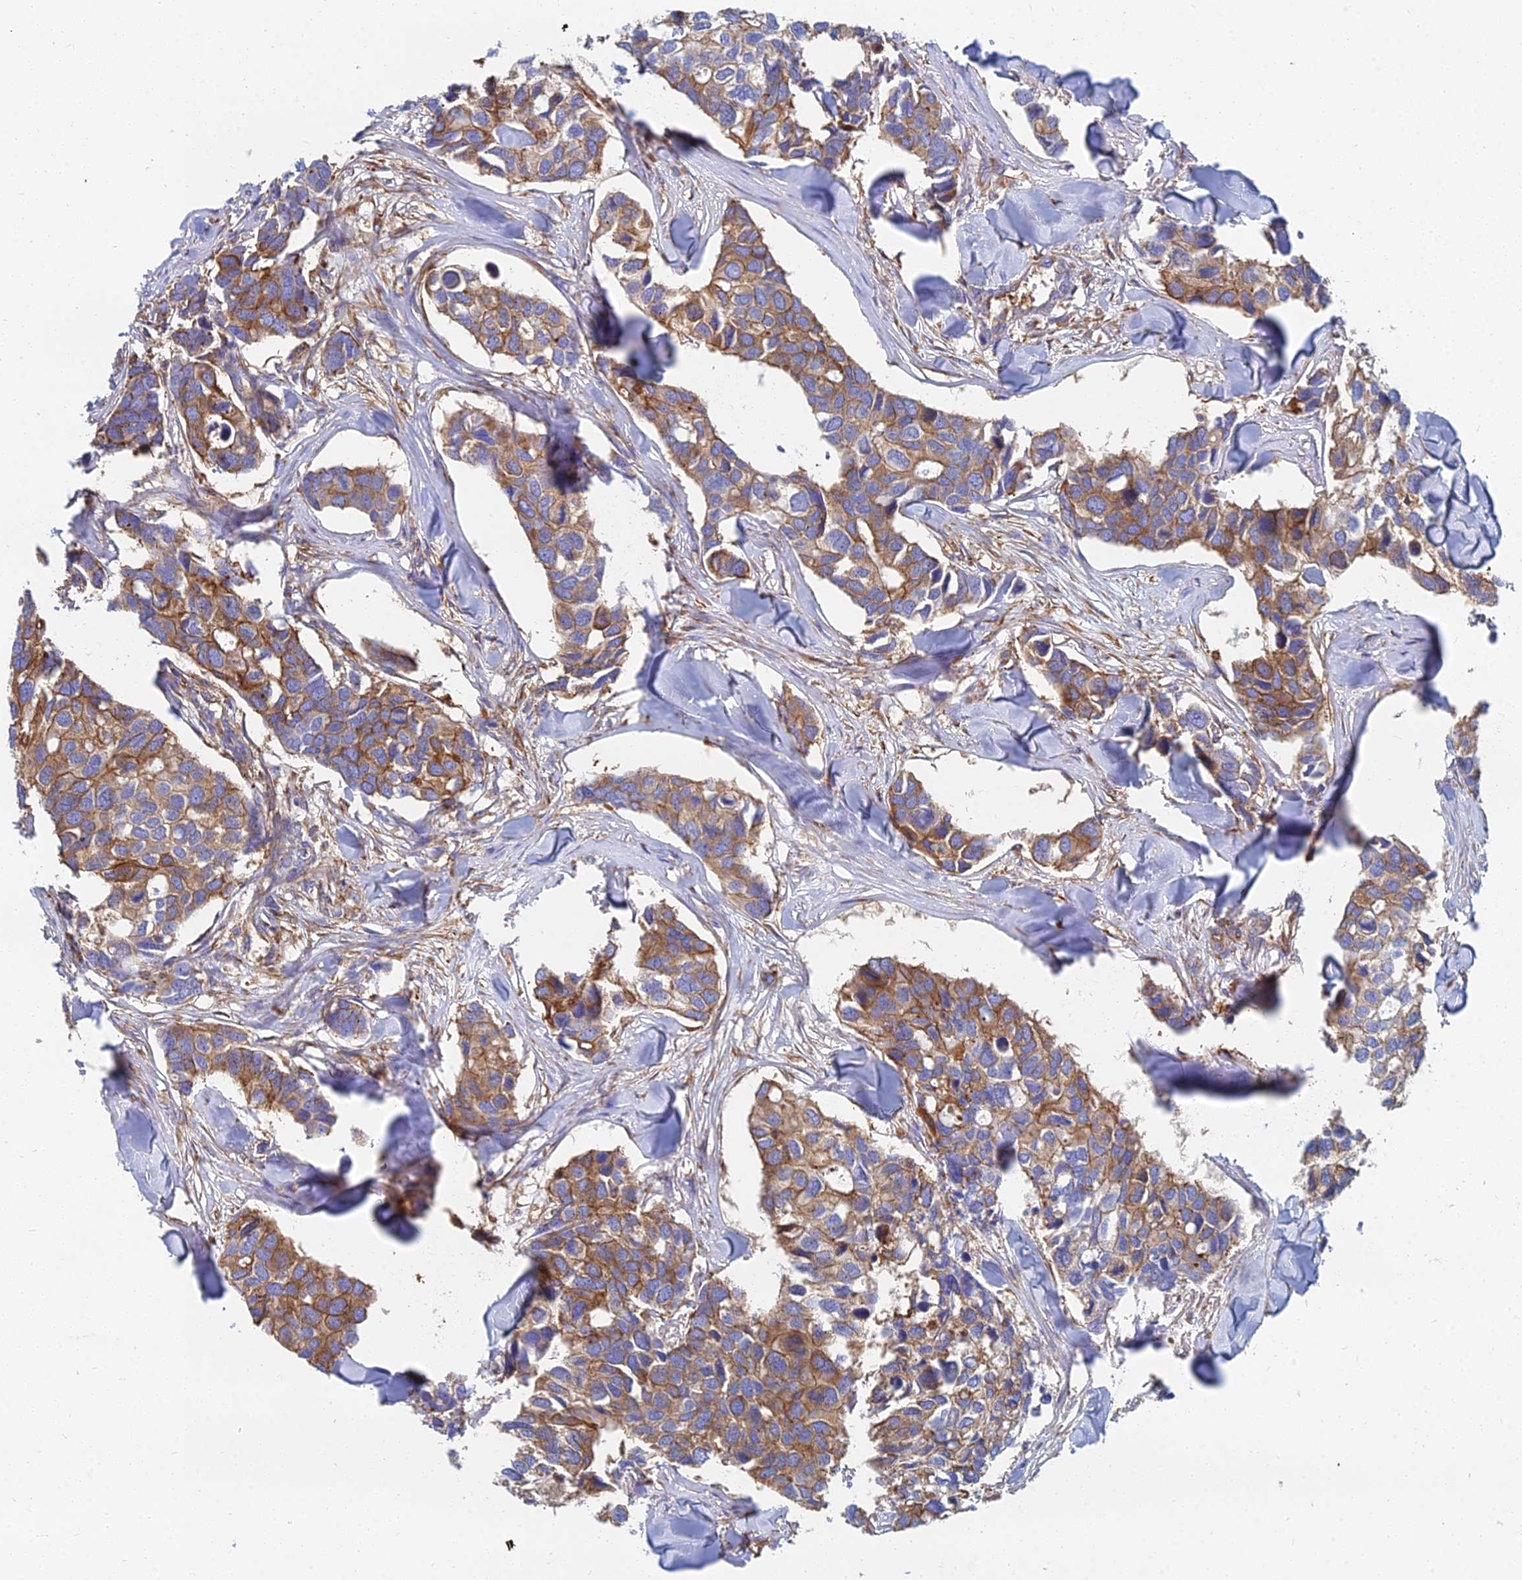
{"staining": {"intensity": "moderate", "quantity": ">75%", "location": "cytoplasmic/membranous"}, "tissue": "breast cancer", "cell_type": "Tumor cells", "image_type": "cancer", "snomed": [{"axis": "morphology", "description": "Duct carcinoma"}, {"axis": "topography", "description": "Breast"}], "caption": "Immunohistochemistry (IHC) (DAB) staining of human breast intraductal carcinoma displays moderate cytoplasmic/membranous protein expression in approximately >75% of tumor cells.", "gene": "GPR42", "patient": {"sex": "female", "age": 83}}